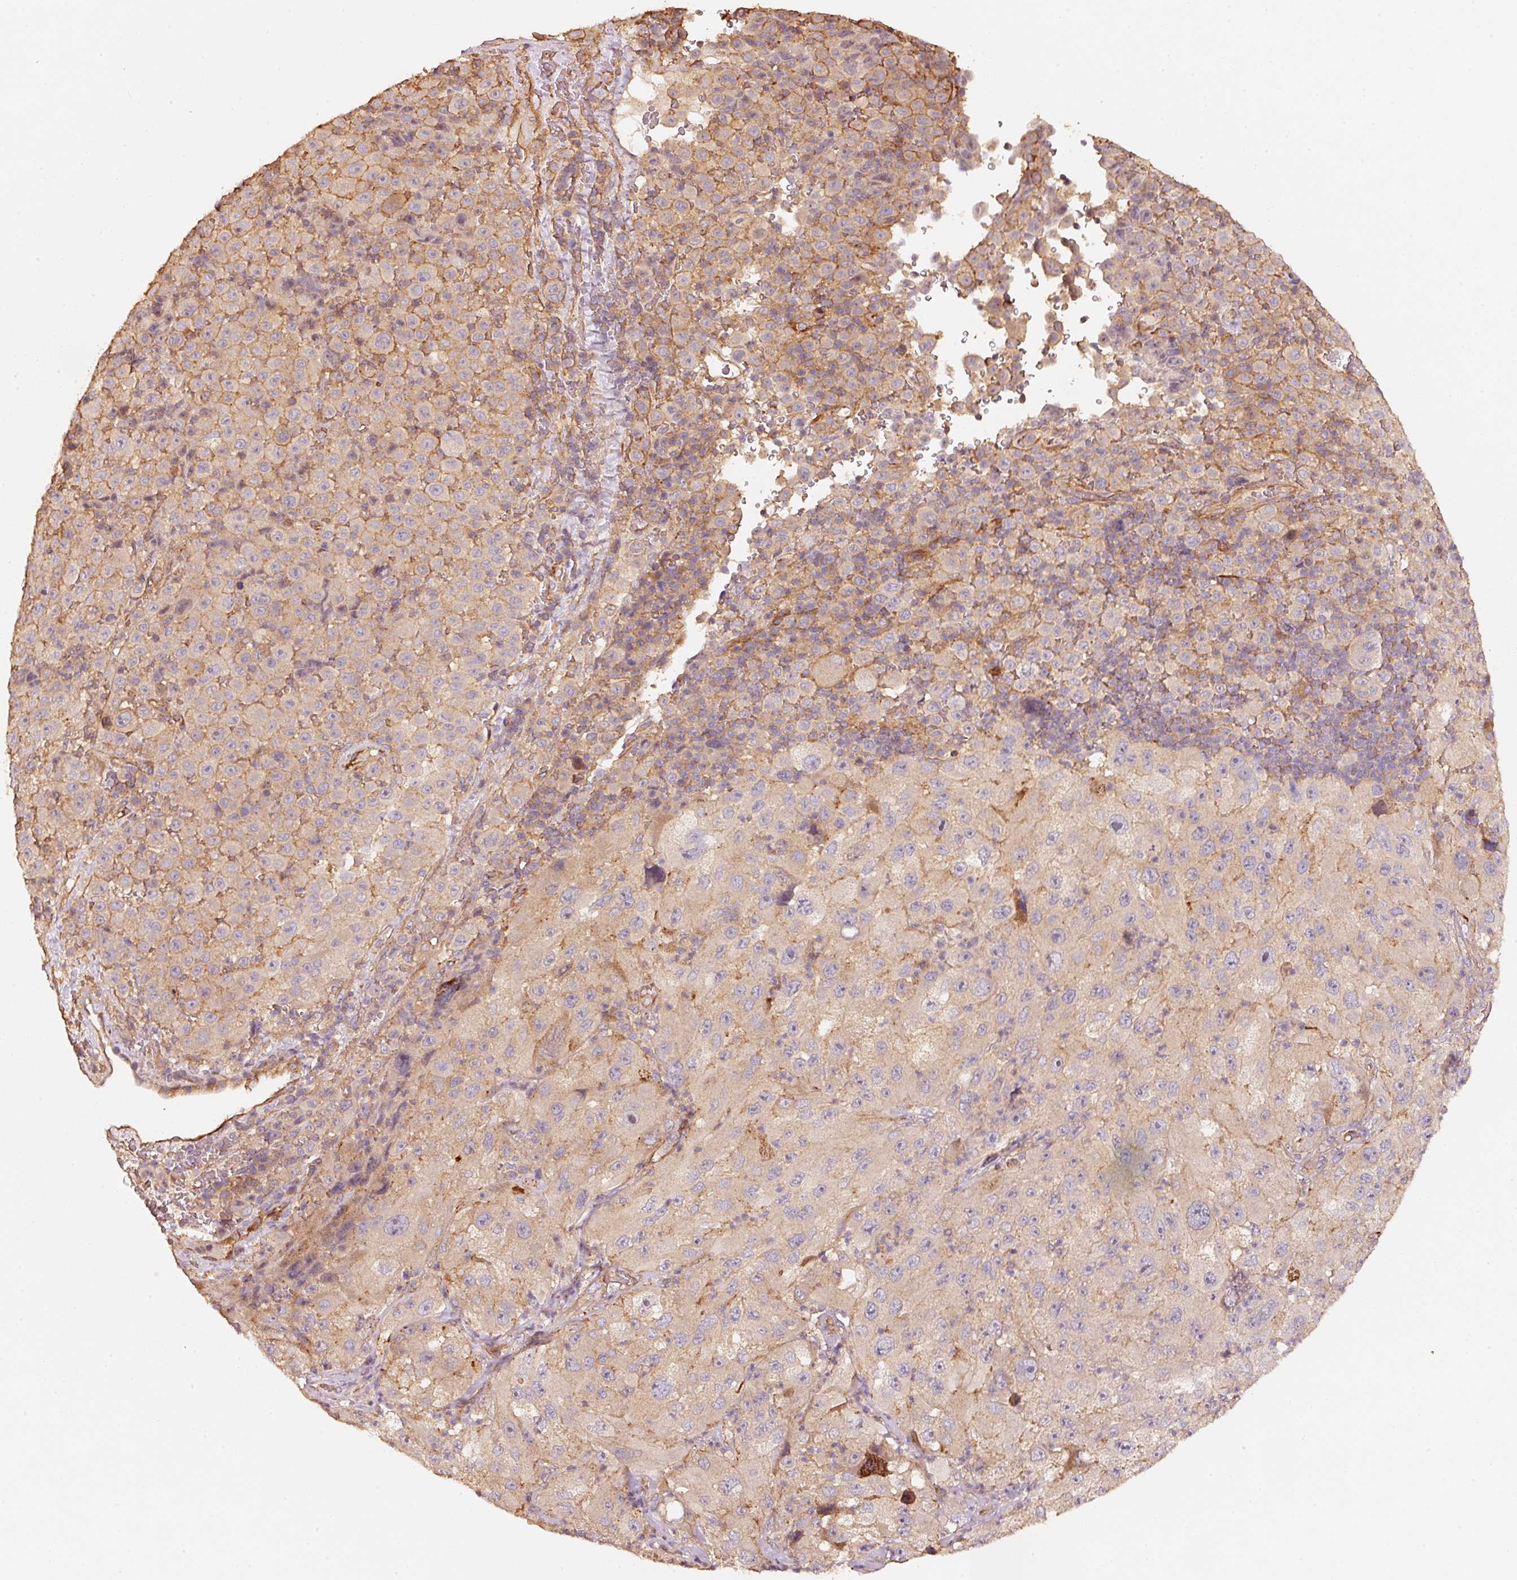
{"staining": {"intensity": "negative", "quantity": "none", "location": "none"}, "tissue": "melanoma", "cell_type": "Tumor cells", "image_type": "cancer", "snomed": [{"axis": "morphology", "description": "Malignant melanoma, Metastatic site"}, {"axis": "topography", "description": "Lymph node"}], "caption": "This is an IHC micrograph of malignant melanoma (metastatic site). There is no positivity in tumor cells.", "gene": "CEP95", "patient": {"sex": "male", "age": 62}}